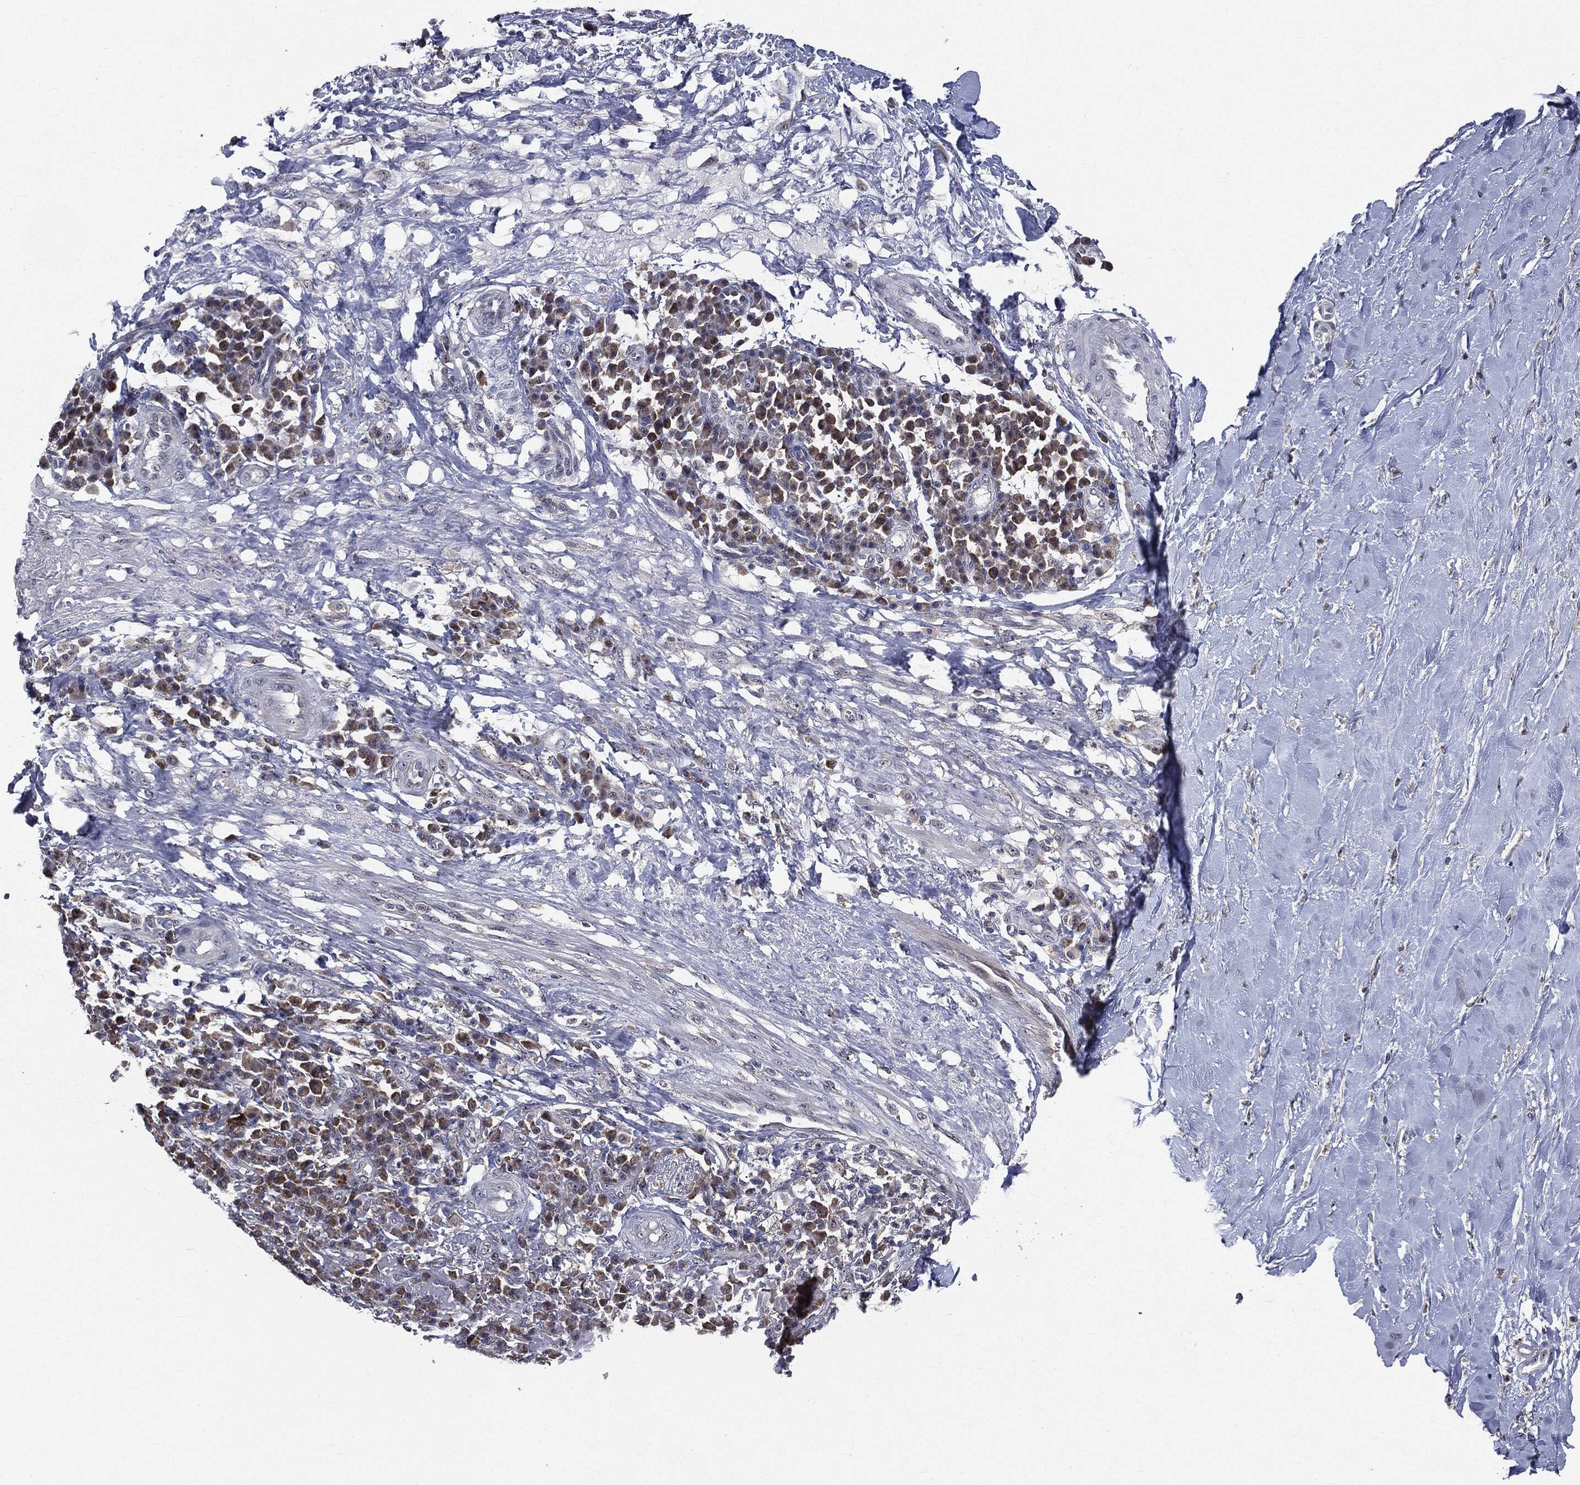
{"staining": {"intensity": "negative", "quantity": "none", "location": "none"}, "tissue": "skin cancer", "cell_type": "Tumor cells", "image_type": "cancer", "snomed": [{"axis": "morphology", "description": "Squamous cell carcinoma, NOS"}, {"axis": "topography", "description": "Skin"}], "caption": "A histopathology image of human skin squamous cell carcinoma is negative for staining in tumor cells.", "gene": "TRMT1L", "patient": {"sex": "male", "age": 92}}